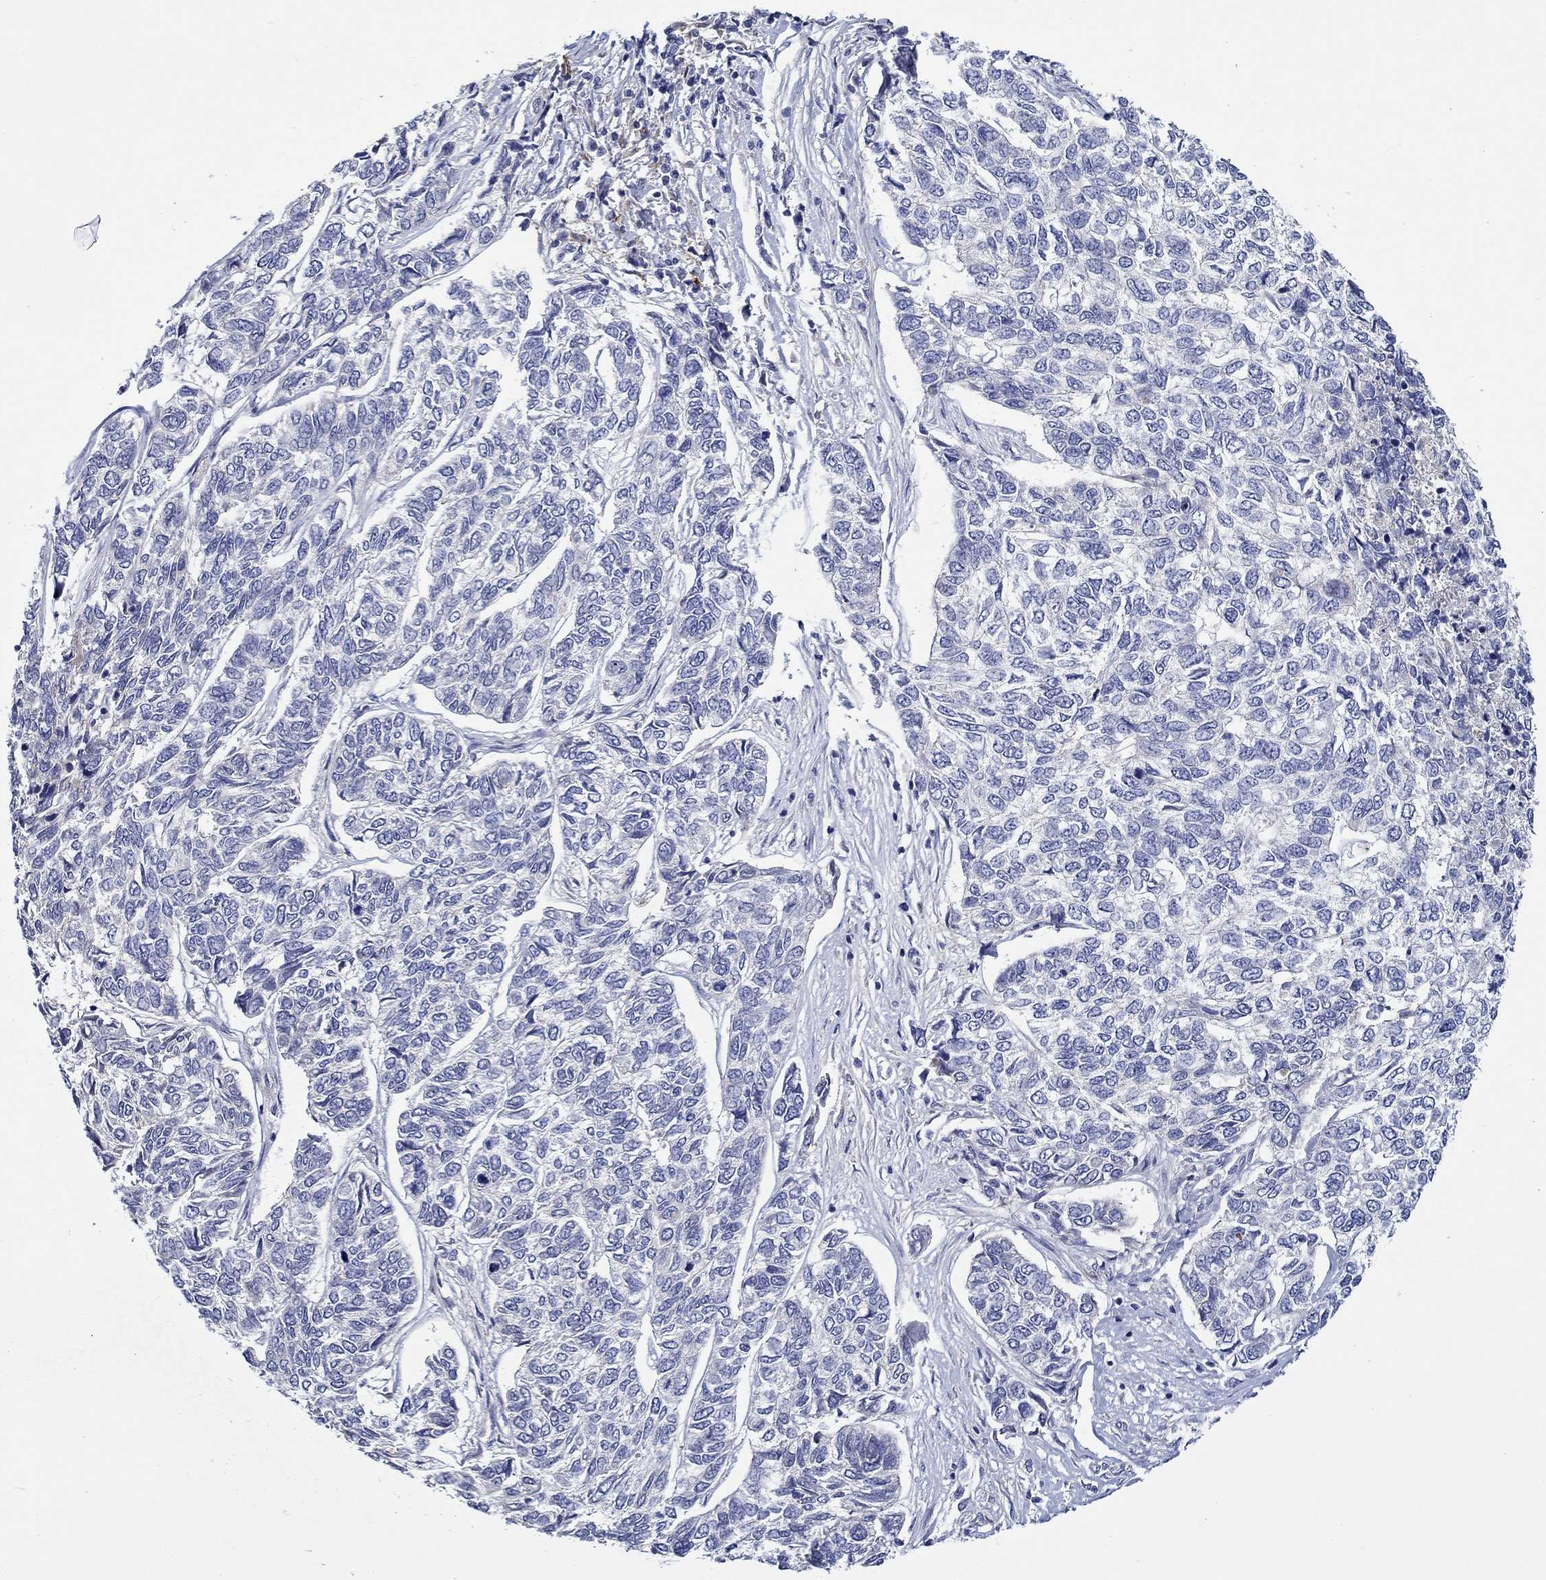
{"staining": {"intensity": "negative", "quantity": "none", "location": "none"}, "tissue": "skin cancer", "cell_type": "Tumor cells", "image_type": "cancer", "snomed": [{"axis": "morphology", "description": "Basal cell carcinoma"}, {"axis": "topography", "description": "Skin"}], "caption": "Skin basal cell carcinoma was stained to show a protein in brown. There is no significant staining in tumor cells.", "gene": "CHIT1", "patient": {"sex": "female", "age": 65}}